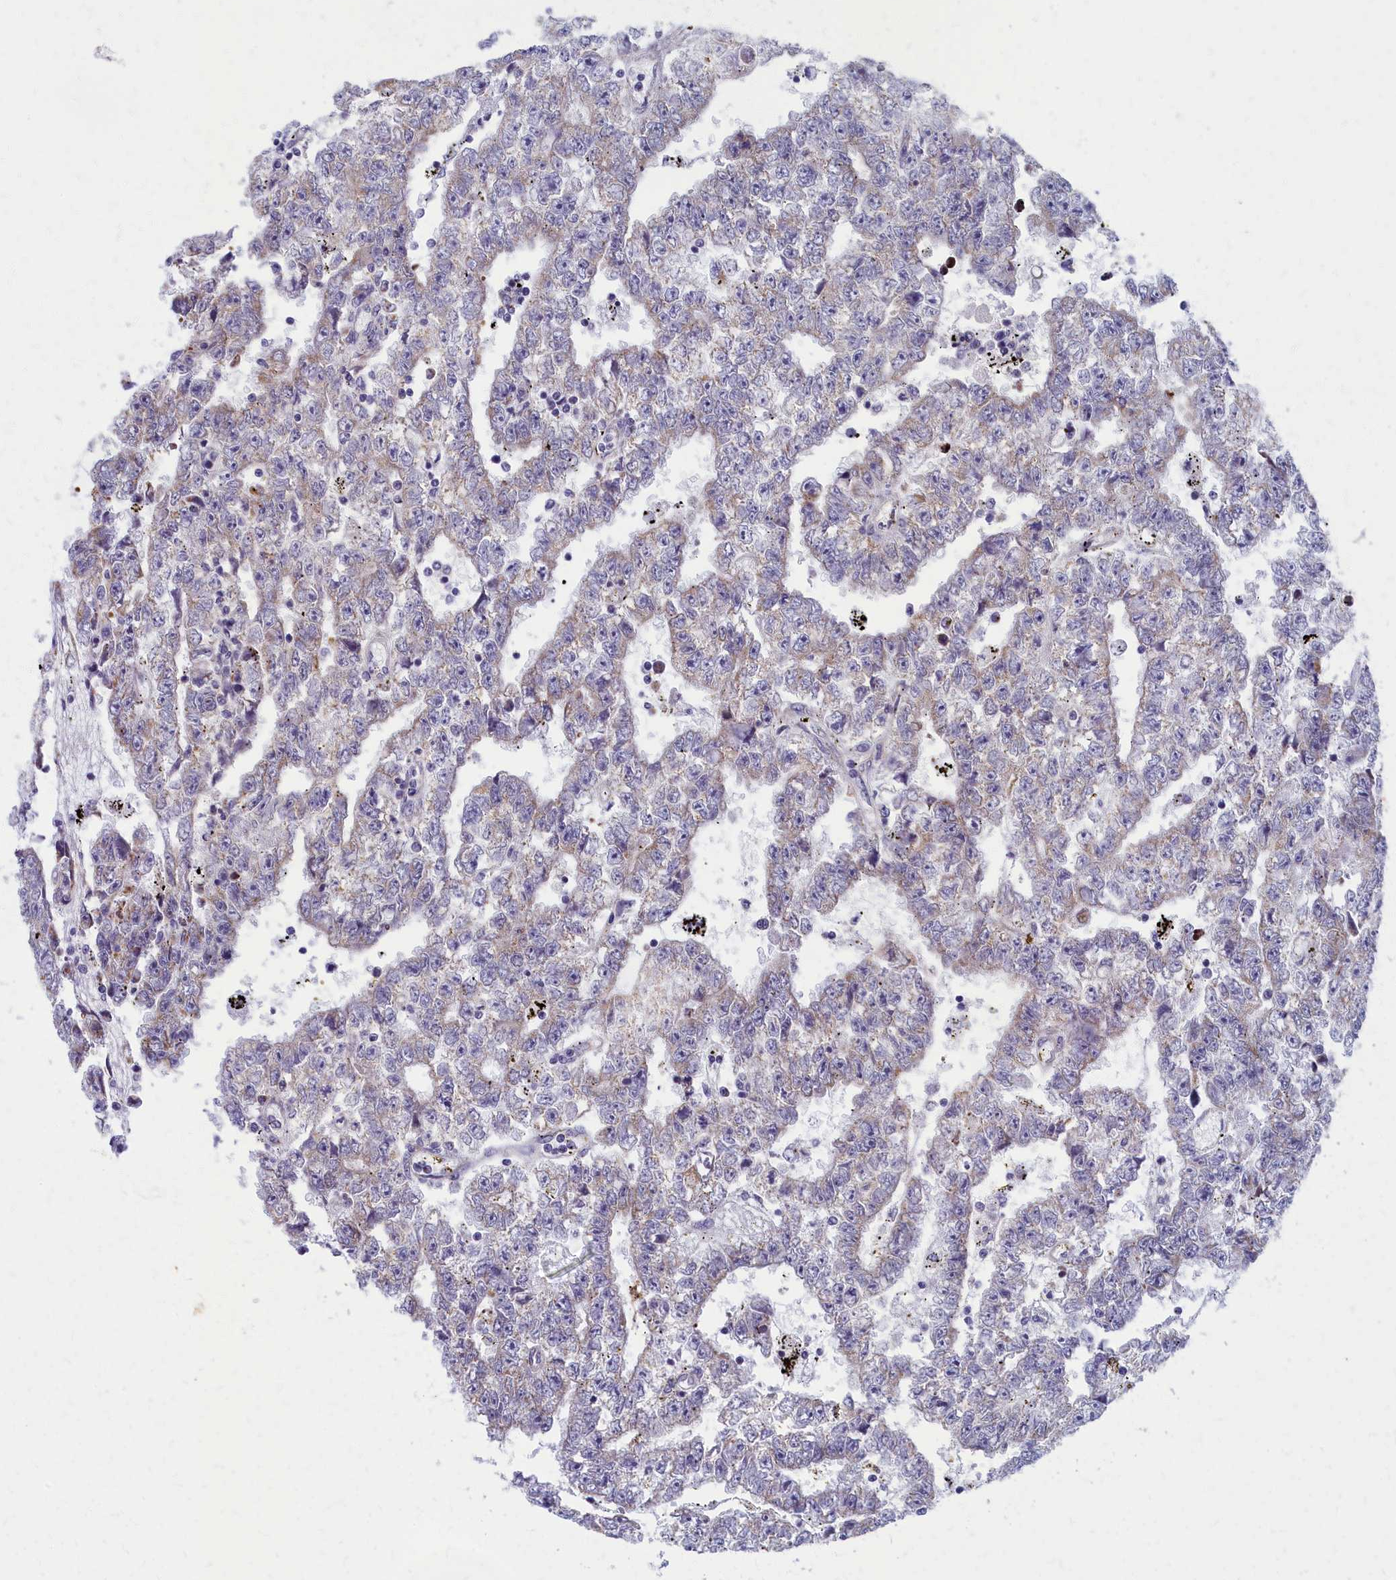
{"staining": {"intensity": "weak", "quantity": "<25%", "location": "cytoplasmic/membranous"}, "tissue": "testis cancer", "cell_type": "Tumor cells", "image_type": "cancer", "snomed": [{"axis": "morphology", "description": "Carcinoma, Embryonal, NOS"}, {"axis": "topography", "description": "Testis"}], "caption": "Immunohistochemical staining of human testis embryonal carcinoma exhibits no significant staining in tumor cells. (Immunohistochemistry, brightfield microscopy, high magnification).", "gene": "MRPS25", "patient": {"sex": "male", "age": 25}}